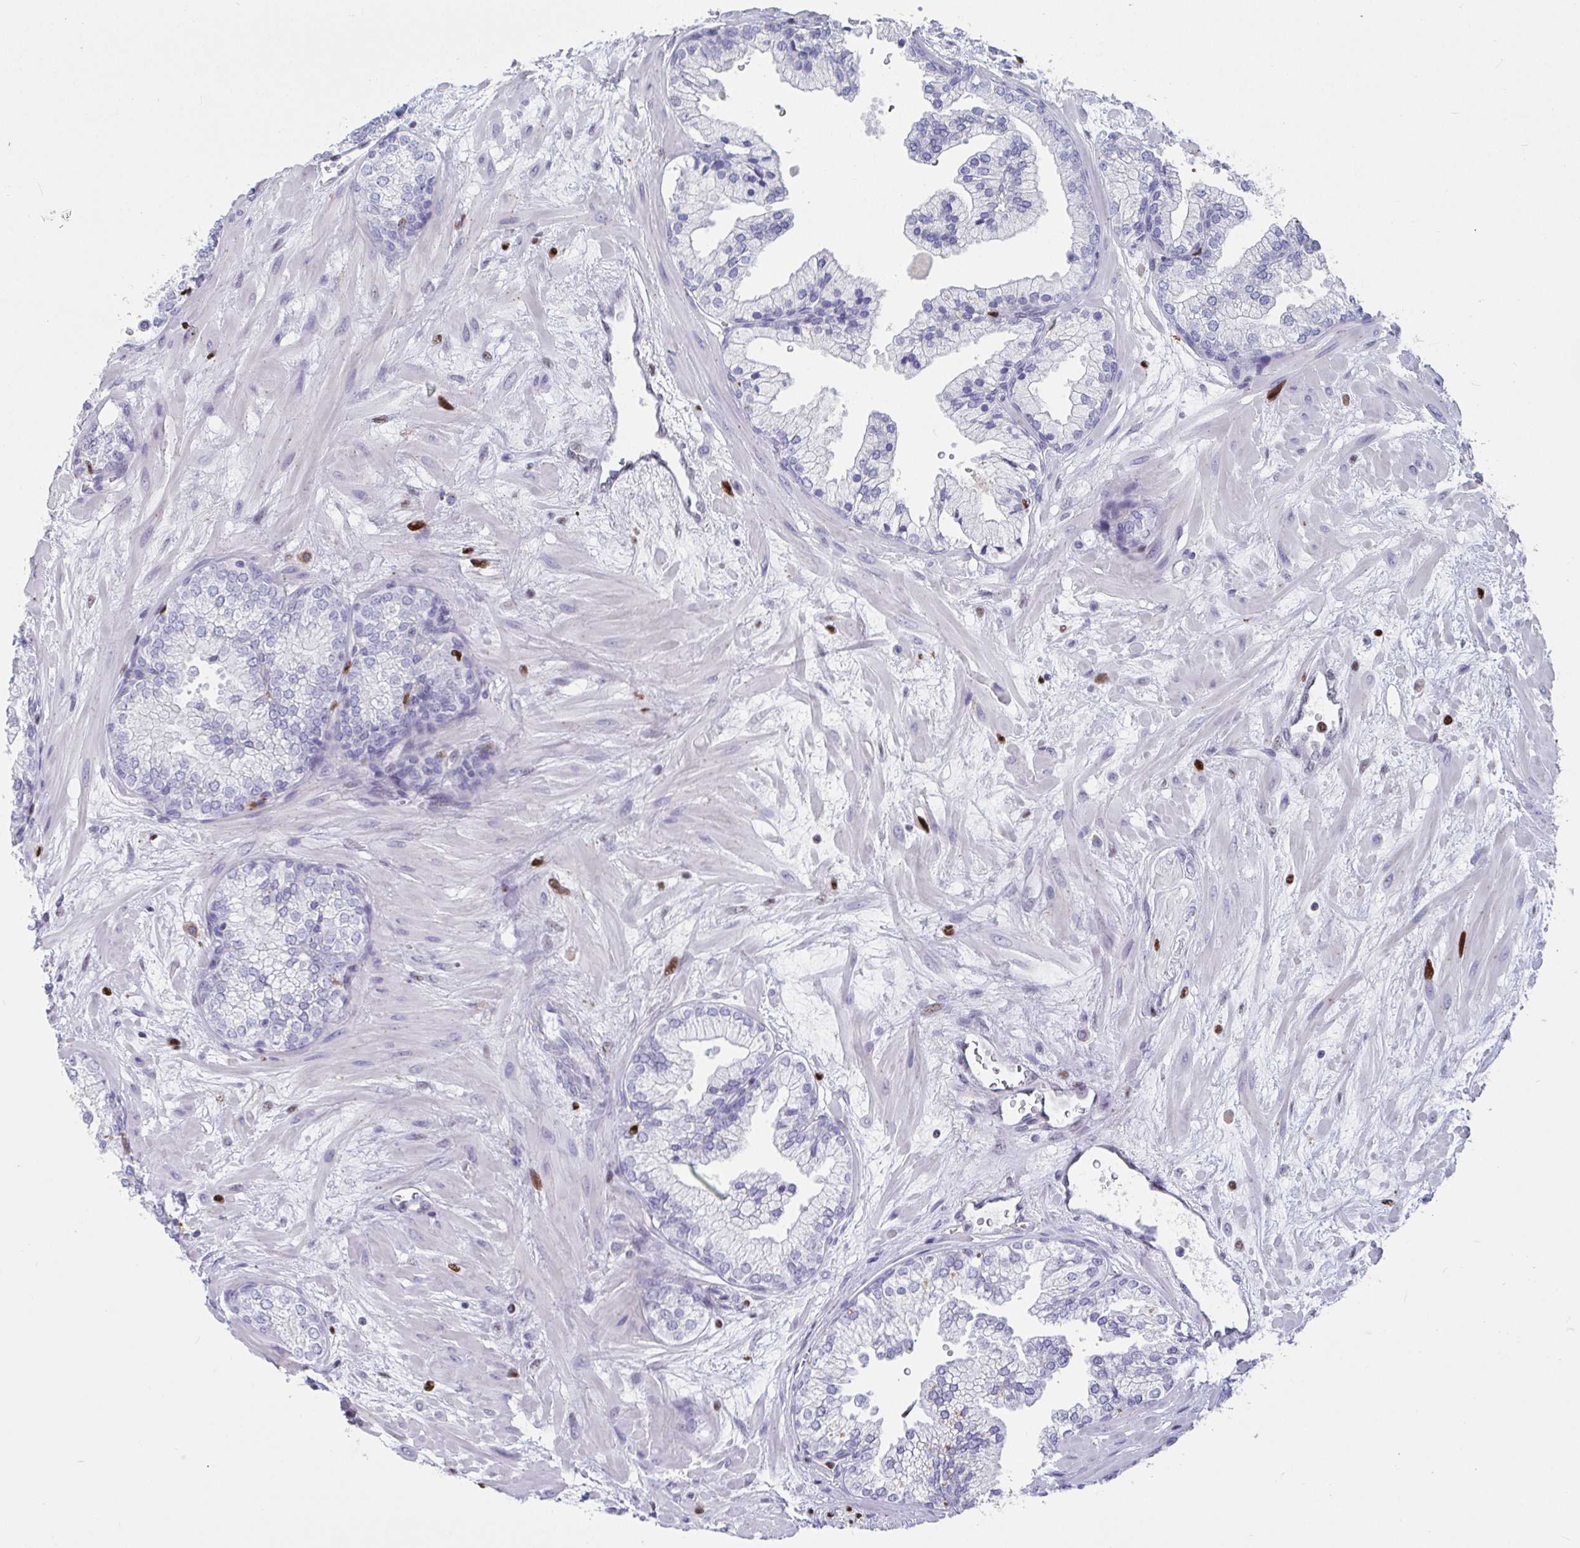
{"staining": {"intensity": "negative", "quantity": "none", "location": "none"}, "tissue": "prostate", "cell_type": "Glandular cells", "image_type": "normal", "snomed": [{"axis": "morphology", "description": "Normal tissue, NOS"}, {"axis": "topography", "description": "Prostate"}, {"axis": "topography", "description": "Peripheral nerve tissue"}], "caption": "DAB immunohistochemical staining of unremarkable prostate shows no significant positivity in glandular cells.", "gene": "ZNF586", "patient": {"sex": "male", "age": 61}}